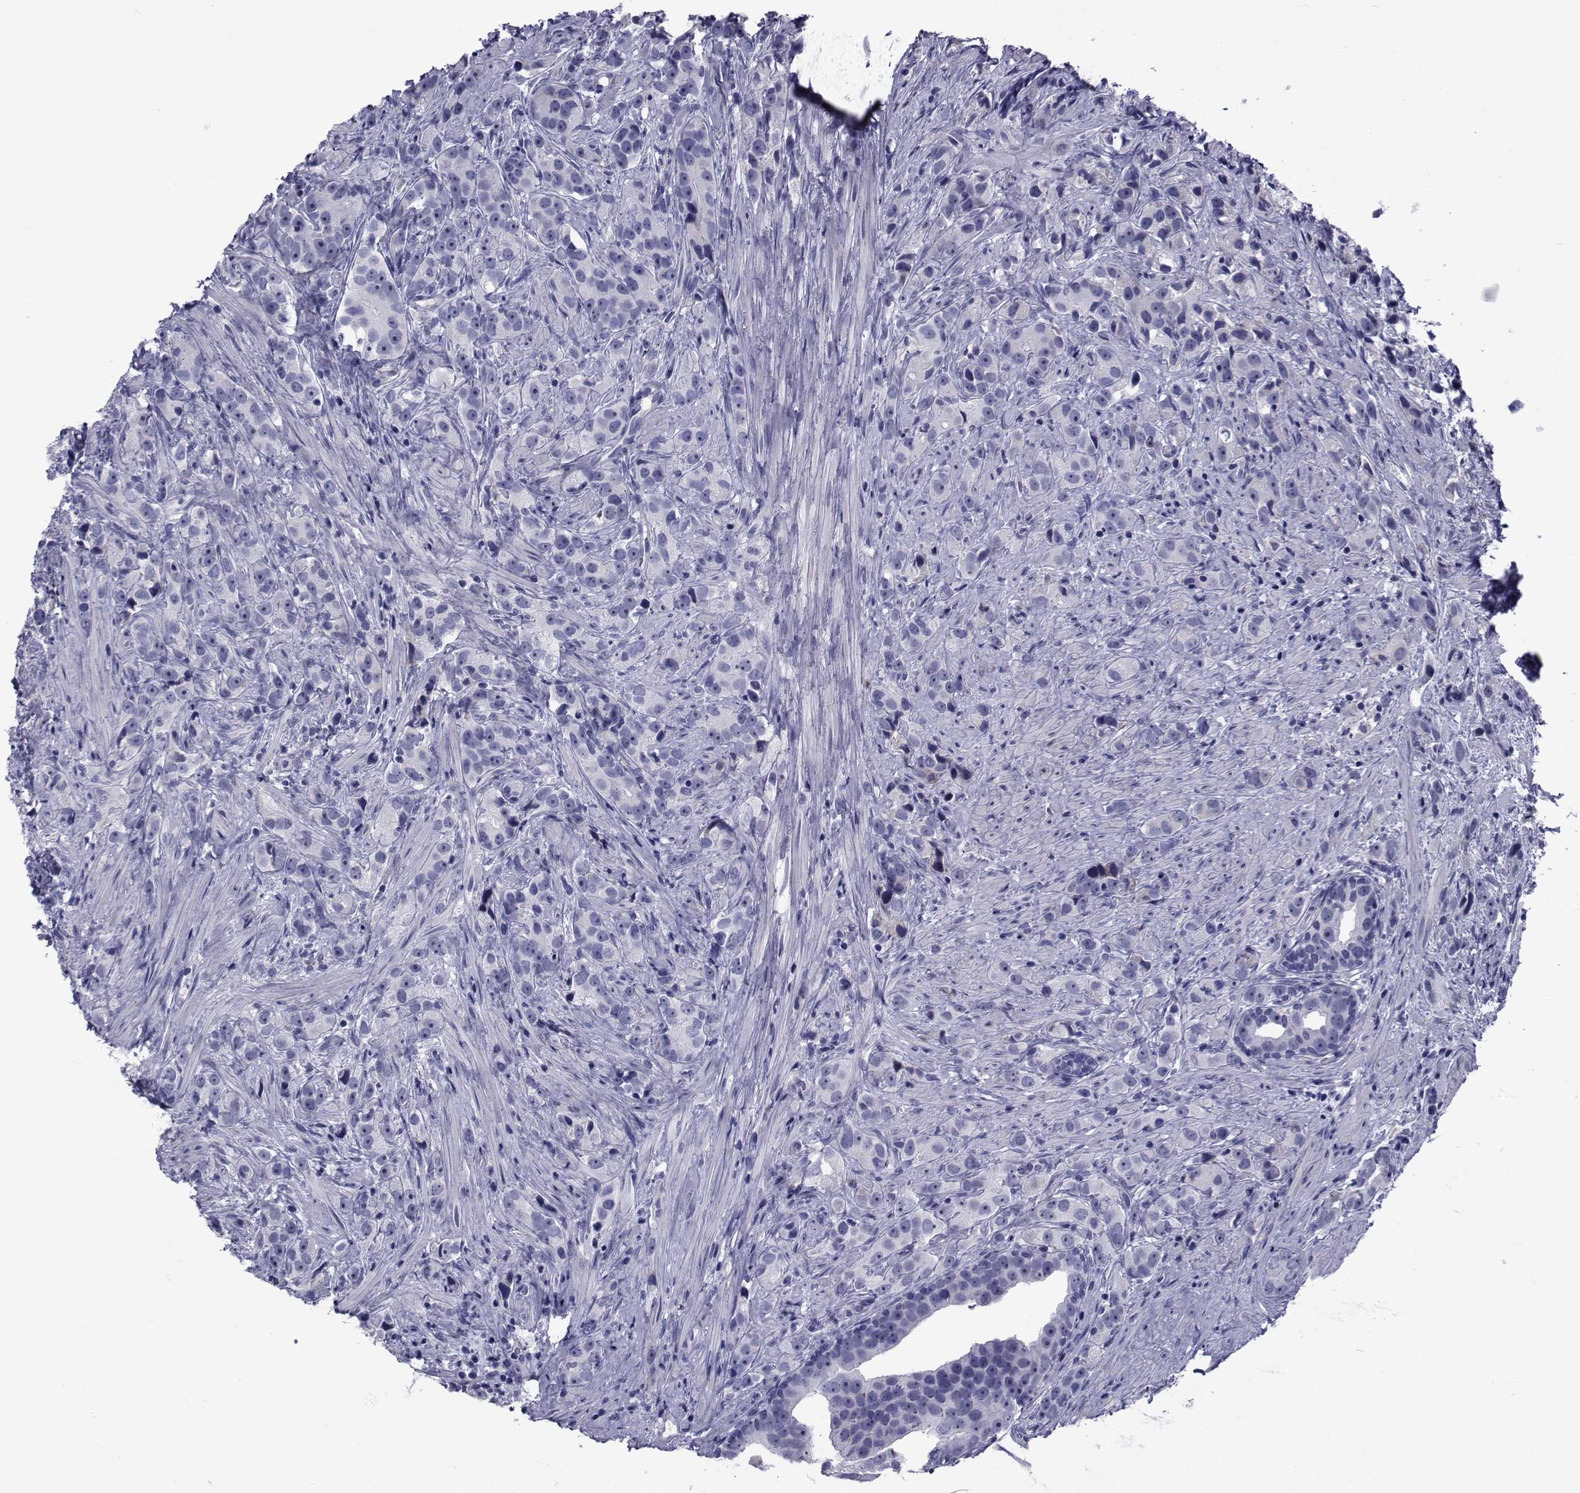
{"staining": {"intensity": "negative", "quantity": "none", "location": "none"}, "tissue": "prostate cancer", "cell_type": "Tumor cells", "image_type": "cancer", "snomed": [{"axis": "morphology", "description": "Adenocarcinoma, High grade"}, {"axis": "topography", "description": "Prostate"}], "caption": "Immunohistochemical staining of high-grade adenocarcinoma (prostate) shows no significant positivity in tumor cells.", "gene": "ROPN1", "patient": {"sex": "male", "age": 90}}